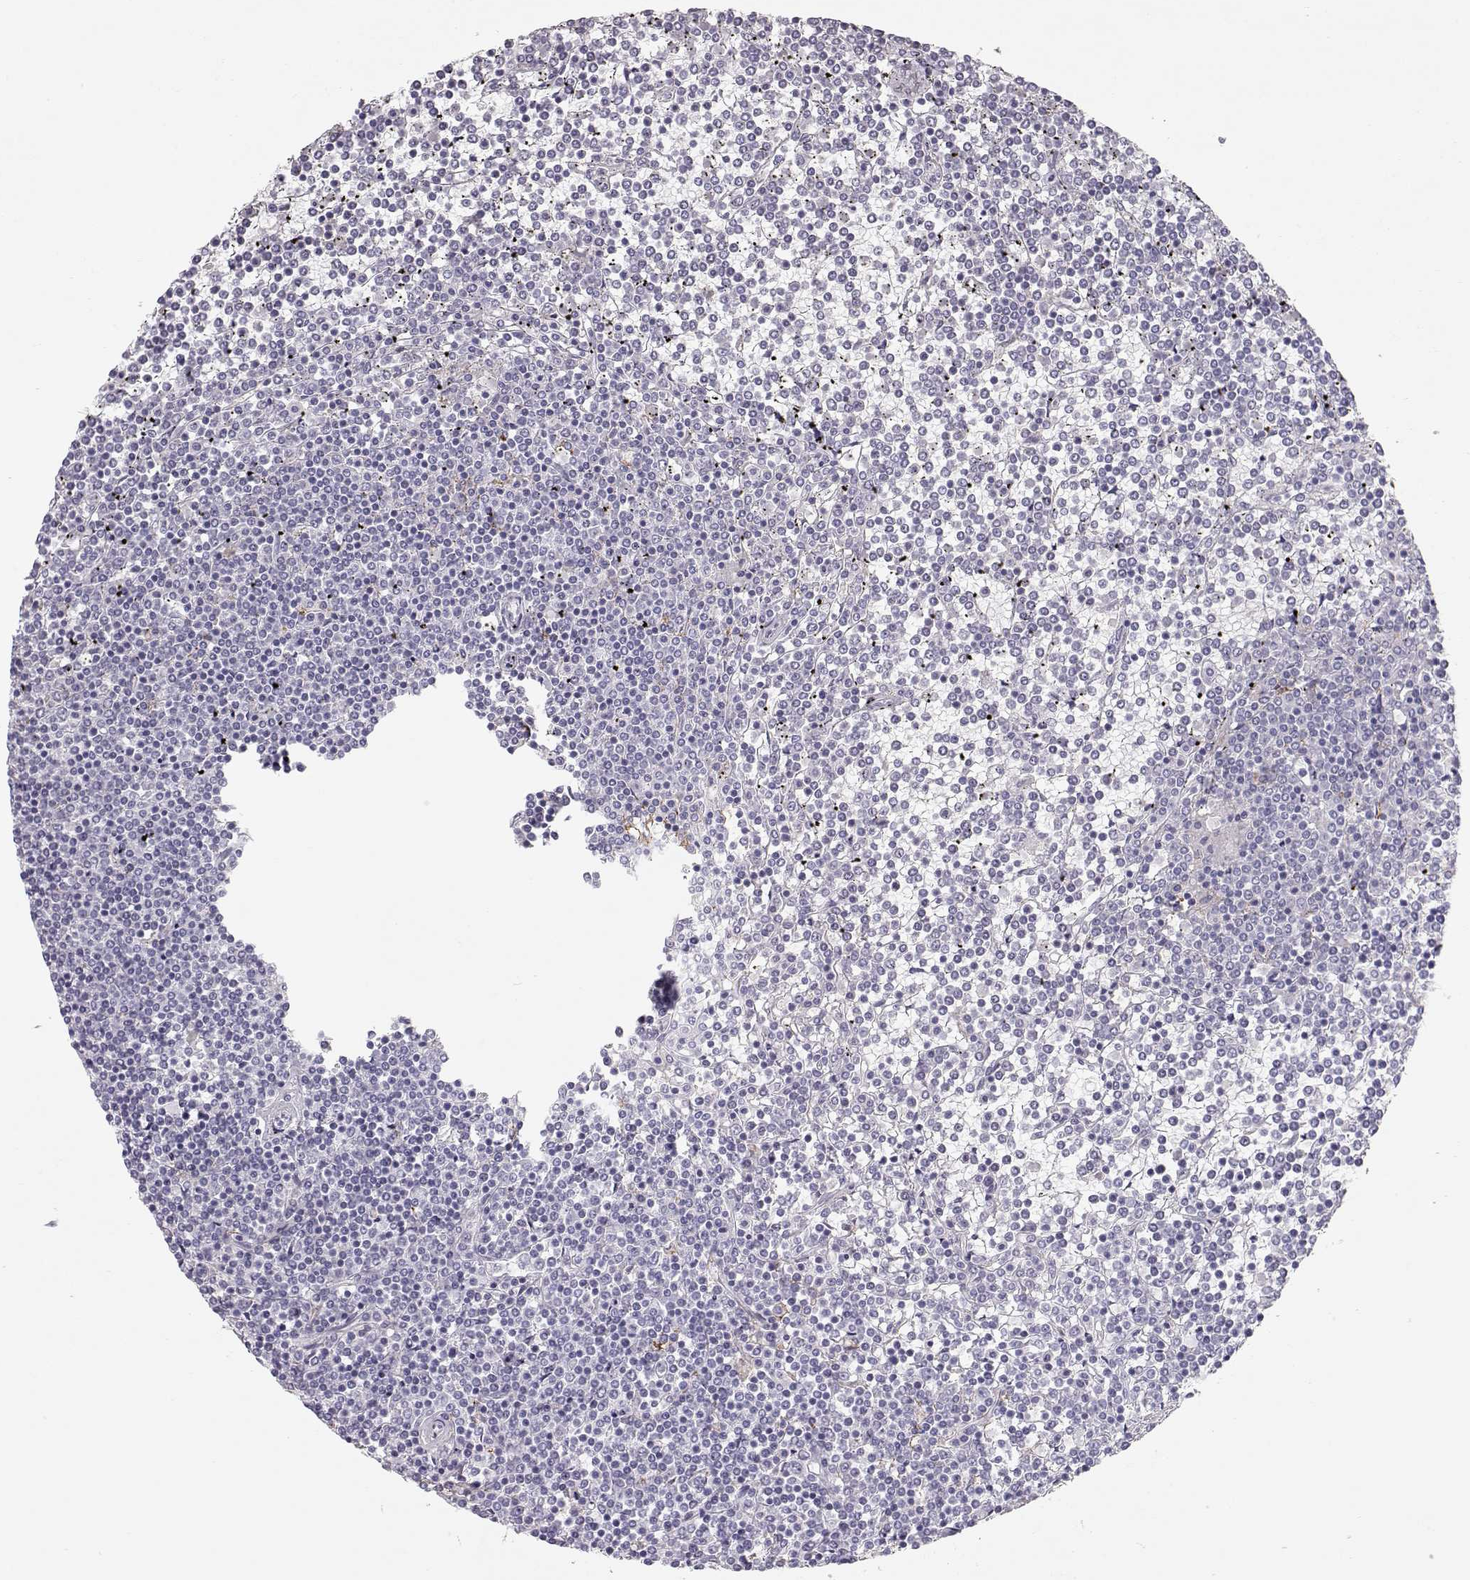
{"staining": {"intensity": "negative", "quantity": "none", "location": "none"}, "tissue": "lymphoma", "cell_type": "Tumor cells", "image_type": "cancer", "snomed": [{"axis": "morphology", "description": "Malignant lymphoma, non-Hodgkin's type, Low grade"}, {"axis": "topography", "description": "Spleen"}], "caption": "Immunohistochemistry photomicrograph of neoplastic tissue: lymphoma stained with DAB shows no significant protein positivity in tumor cells.", "gene": "MIP", "patient": {"sex": "female", "age": 19}}